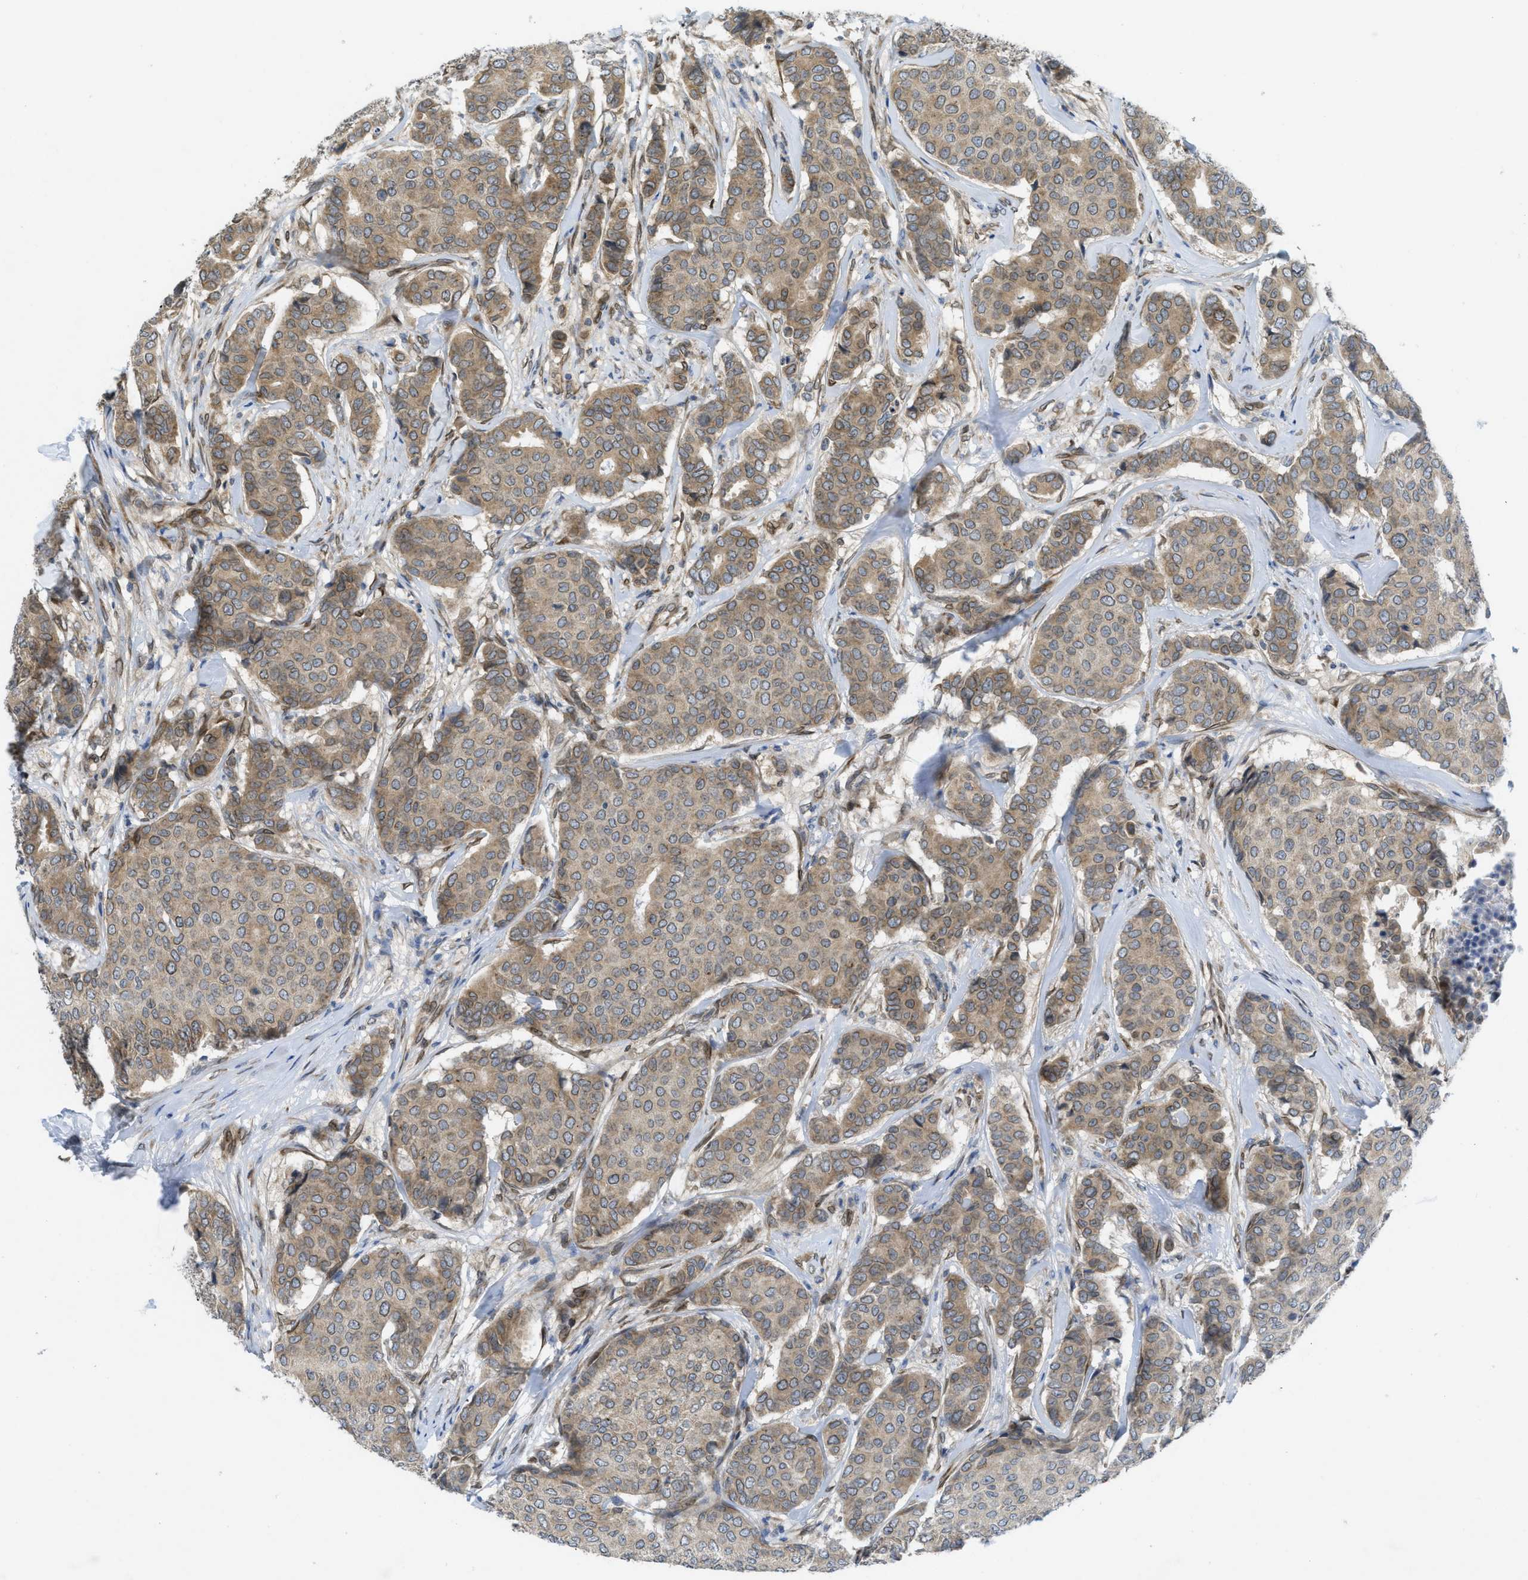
{"staining": {"intensity": "weak", "quantity": ">75%", "location": "cytoplasmic/membranous"}, "tissue": "breast cancer", "cell_type": "Tumor cells", "image_type": "cancer", "snomed": [{"axis": "morphology", "description": "Duct carcinoma"}, {"axis": "topography", "description": "Breast"}], "caption": "DAB immunohistochemical staining of human breast invasive ductal carcinoma displays weak cytoplasmic/membranous protein positivity in about >75% of tumor cells. (DAB (3,3'-diaminobenzidine) IHC, brown staining for protein, blue staining for nuclei).", "gene": "EIF2AK3", "patient": {"sex": "female", "age": 75}}